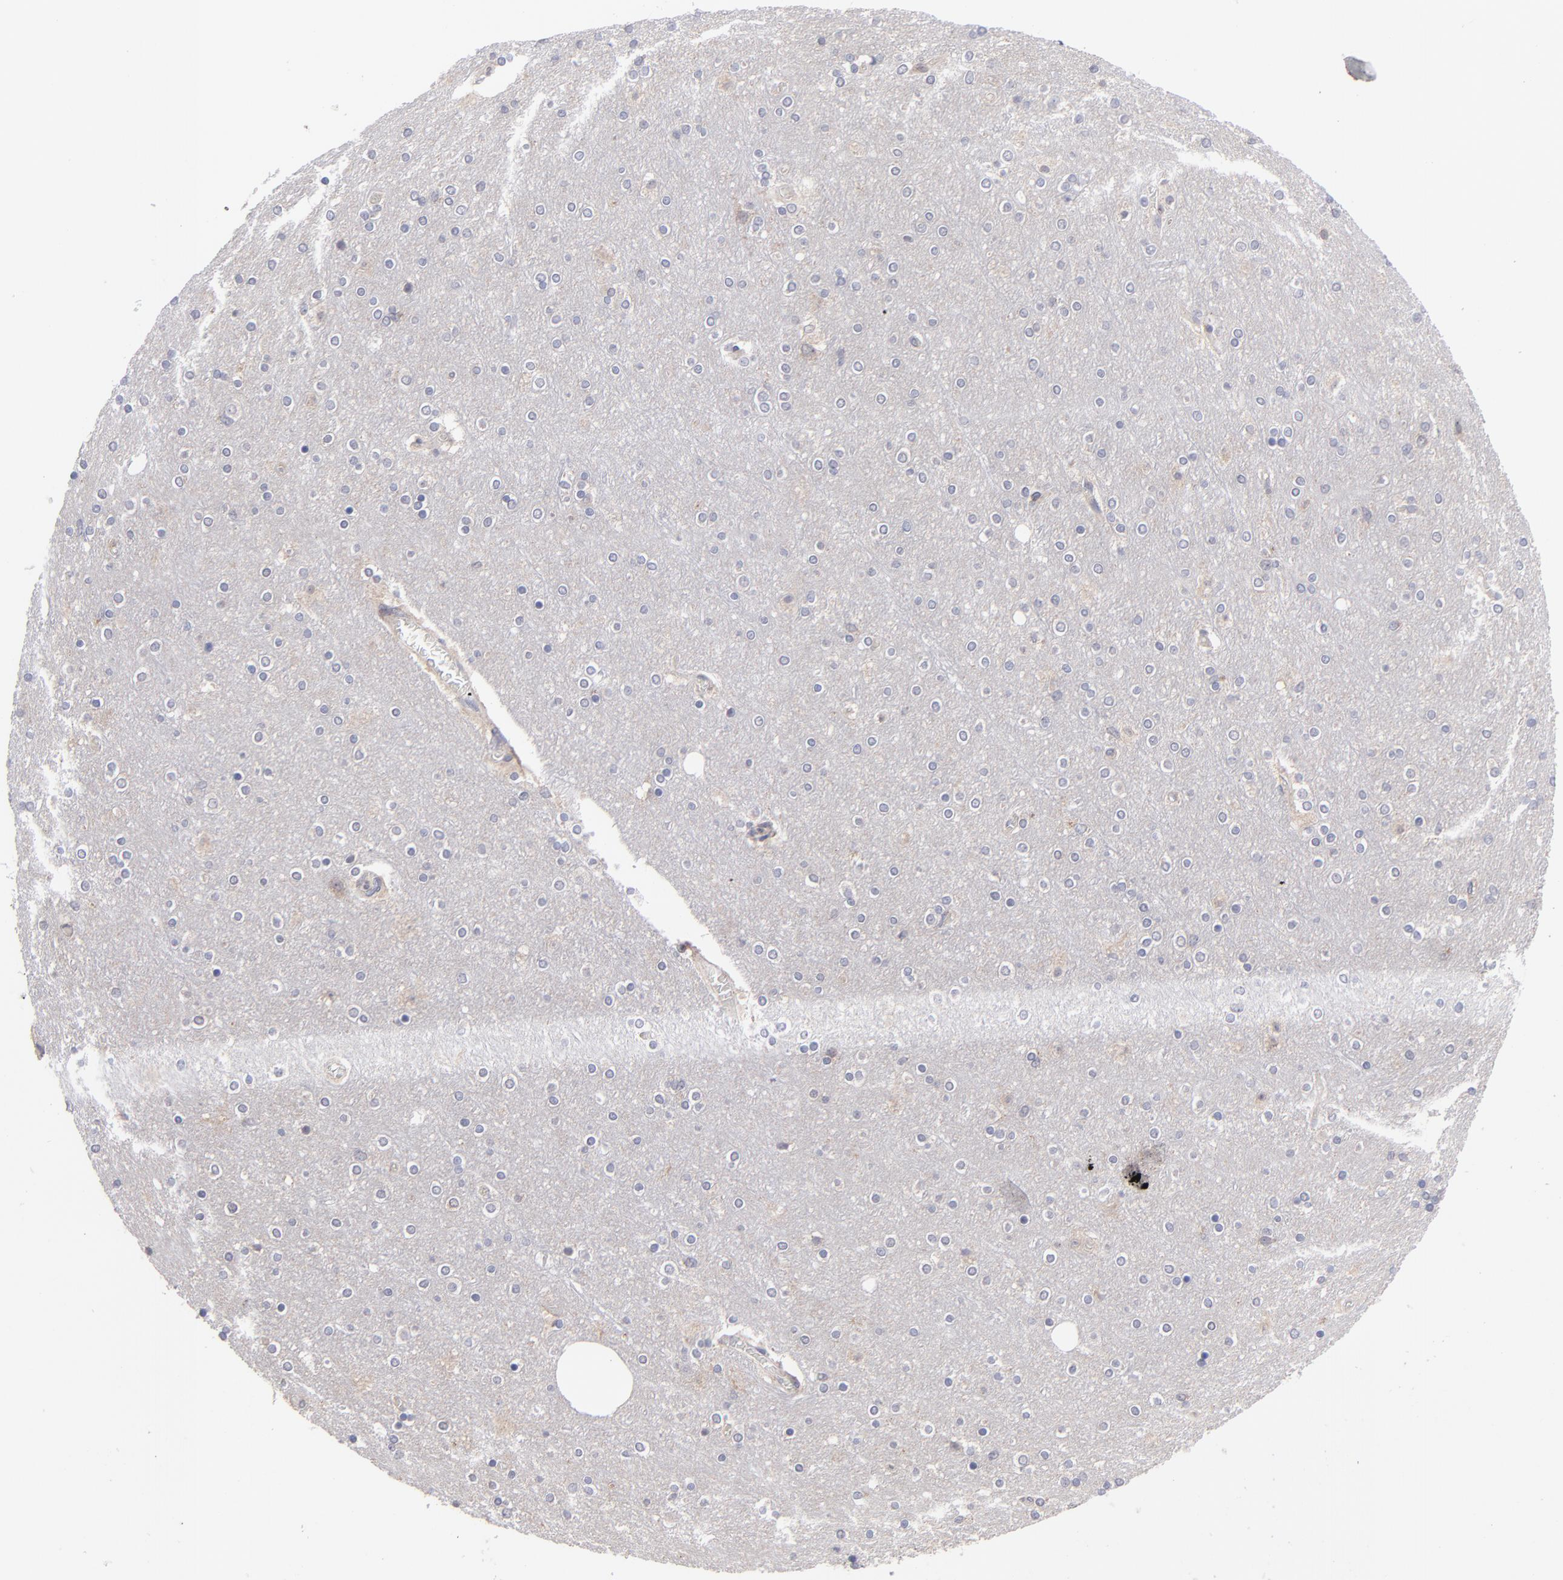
{"staining": {"intensity": "negative", "quantity": "none", "location": "none"}, "tissue": "cerebral cortex", "cell_type": "Endothelial cells", "image_type": "normal", "snomed": [{"axis": "morphology", "description": "Normal tissue, NOS"}, {"axis": "topography", "description": "Cerebral cortex"}], "caption": "Immunohistochemistry image of benign cerebral cortex: human cerebral cortex stained with DAB reveals no significant protein staining in endothelial cells.", "gene": "HCCS", "patient": {"sex": "female", "age": 54}}